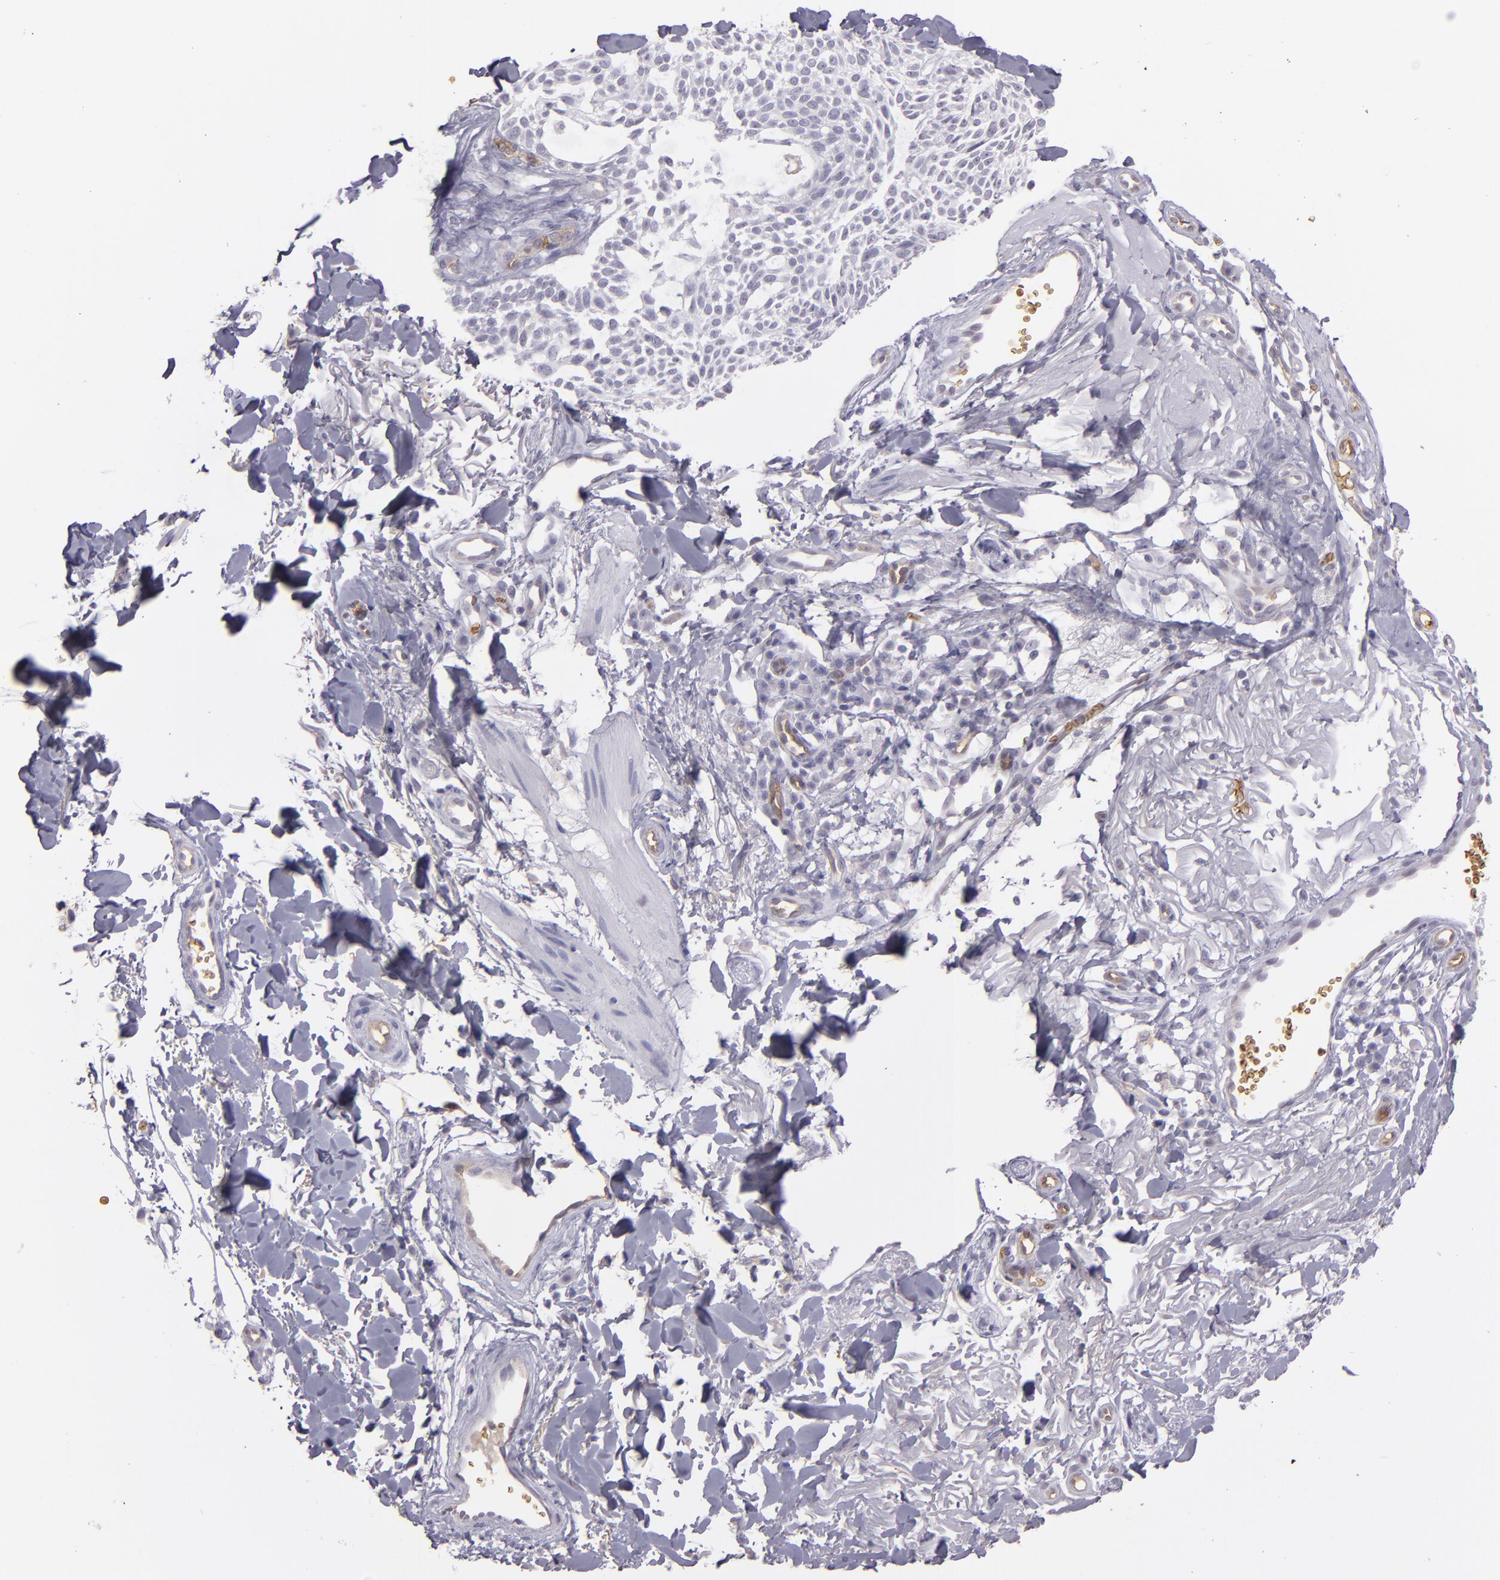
{"staining": {"intensity": "negative", "quantity": "none", "location": "none"}, "tissue": "skin cancer", "cell_type": "Tumor cells", "image_type": "cancer", "snomed": [{"axis": "morphology", "description": "Basal cell carcinoma"}, {"axis": "topography", "description": "Skin"}], "caption": "An image of human basal cell carcinoma (skin) is negative for staining in tumor cells.", "gene": "ACE", "patient": {"sex": "male", "age": 74}}